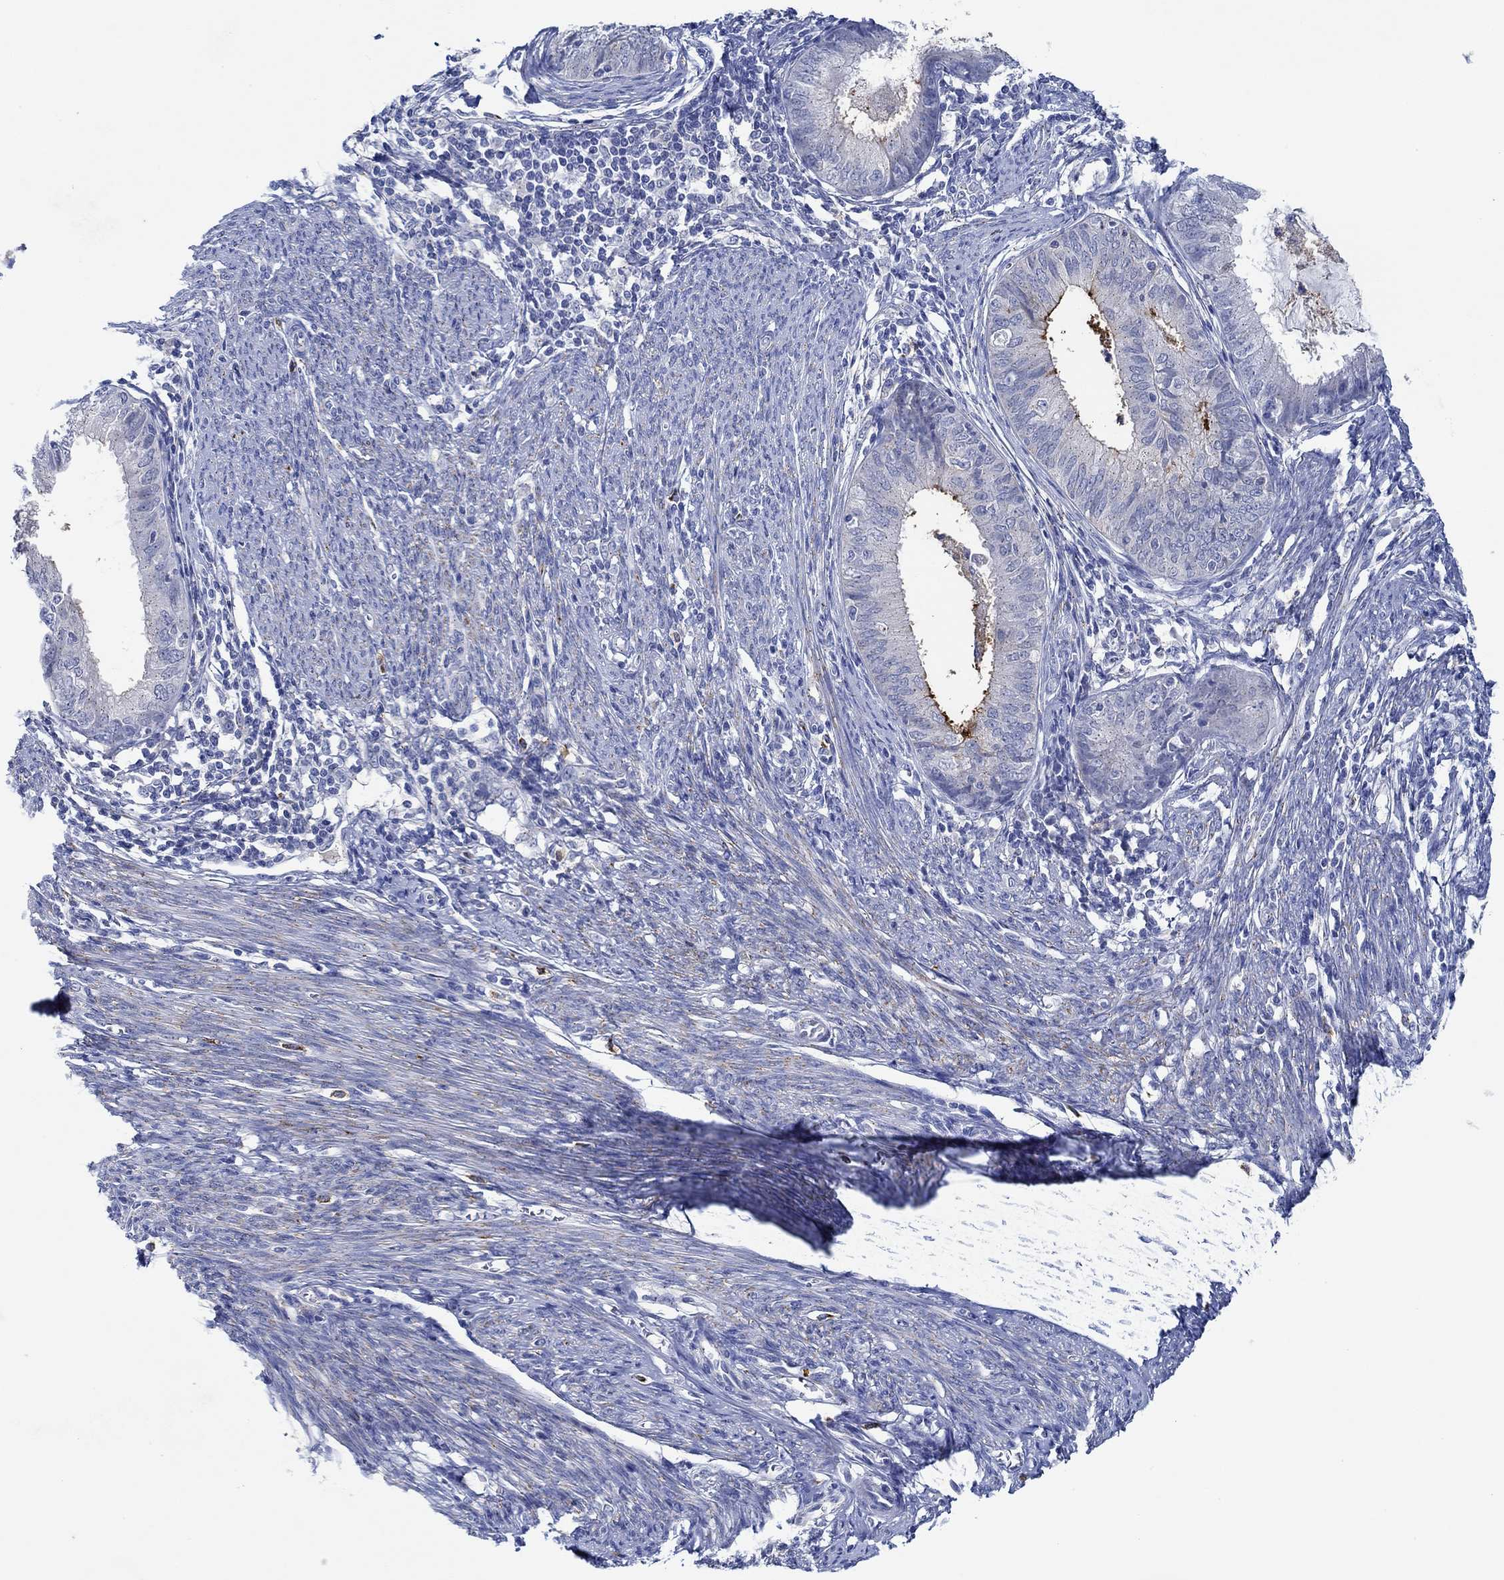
{"staining": {"intensity": "strong", "quantity": "<25%", "location": "cytoplasmic/membranous"}, "tissue": "endometrial cancer", "cell_type": "Tumor cells", "image_type": "cancer", "snomed": [{"axis": "morphology", "description": "Adenocarcinoma, NOS"}, {"axis": "topography", "description": "Endometrium"}], "caption": "Protein expression analysis of endometrial cancer displays strong cytoplasmic/membranous staining in about <25% of tumor cells. The staining was performed using DAB to visualize the protein expression in brown, while the nuclei were stained in blue with hematoxylin (Magnification: 20x).", "gene": "CPM", "patient": {"sex": "female", "age": 57}}